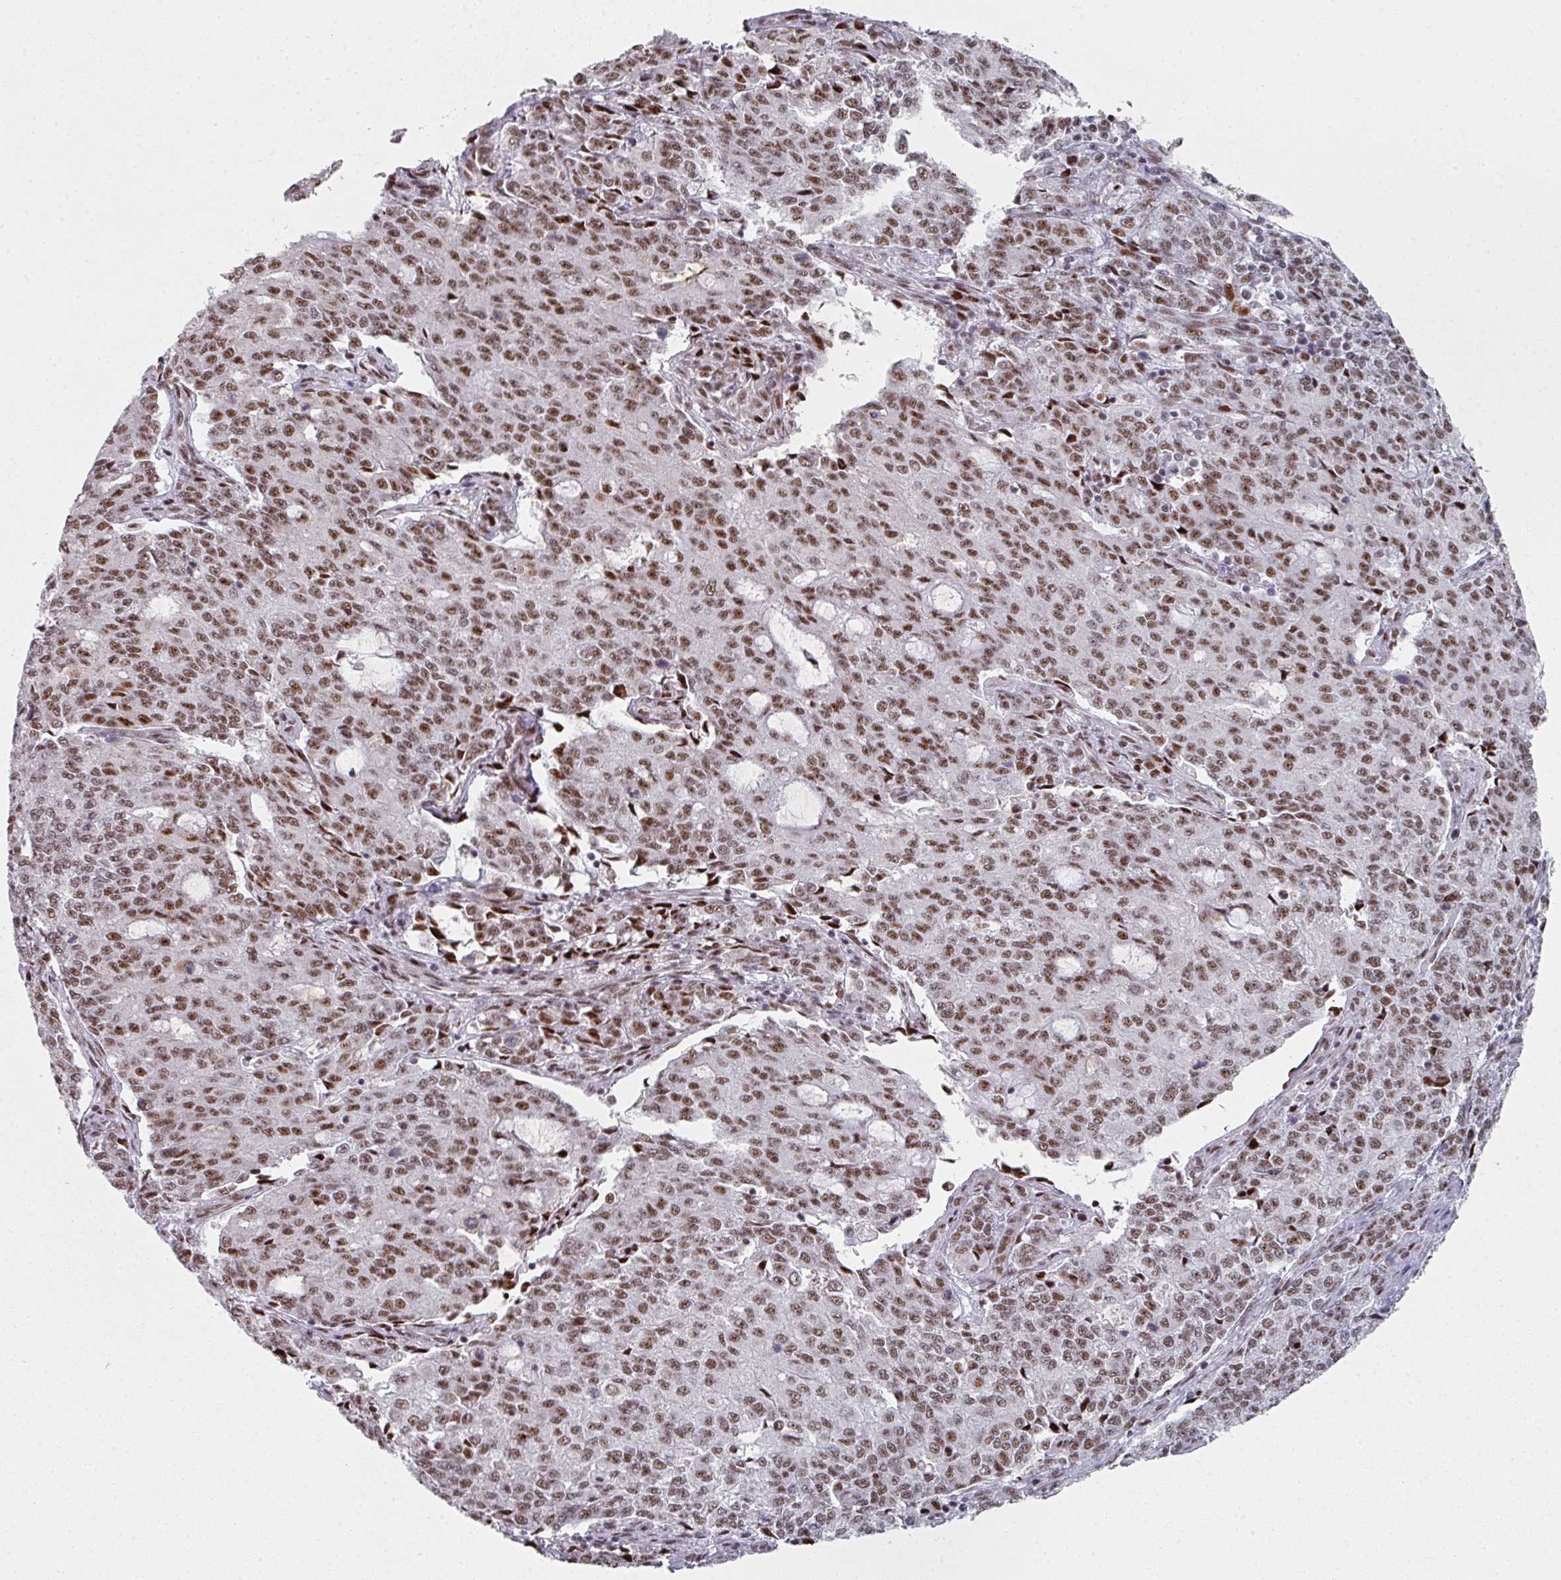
{"staining": {"intensity": "moderate", "quantity": ">75%", "location": "nuclear"}, "tissue": "endometrial cancer", "cell_type": "Tumor cells", "image_type": "cancer", "snomed": [{"axis": "morphology", "description": "Adenocarcinoma, NOS"}, {"axis": "topography", "description": "Endometrium"}], "caption": "This is a histology image of IHC staining of endometrial cancer, which shows moderate staining in the nuclear of tumor cells.", "gene": "SF3B5", "patient": {"sex": "female", "age": 50}}